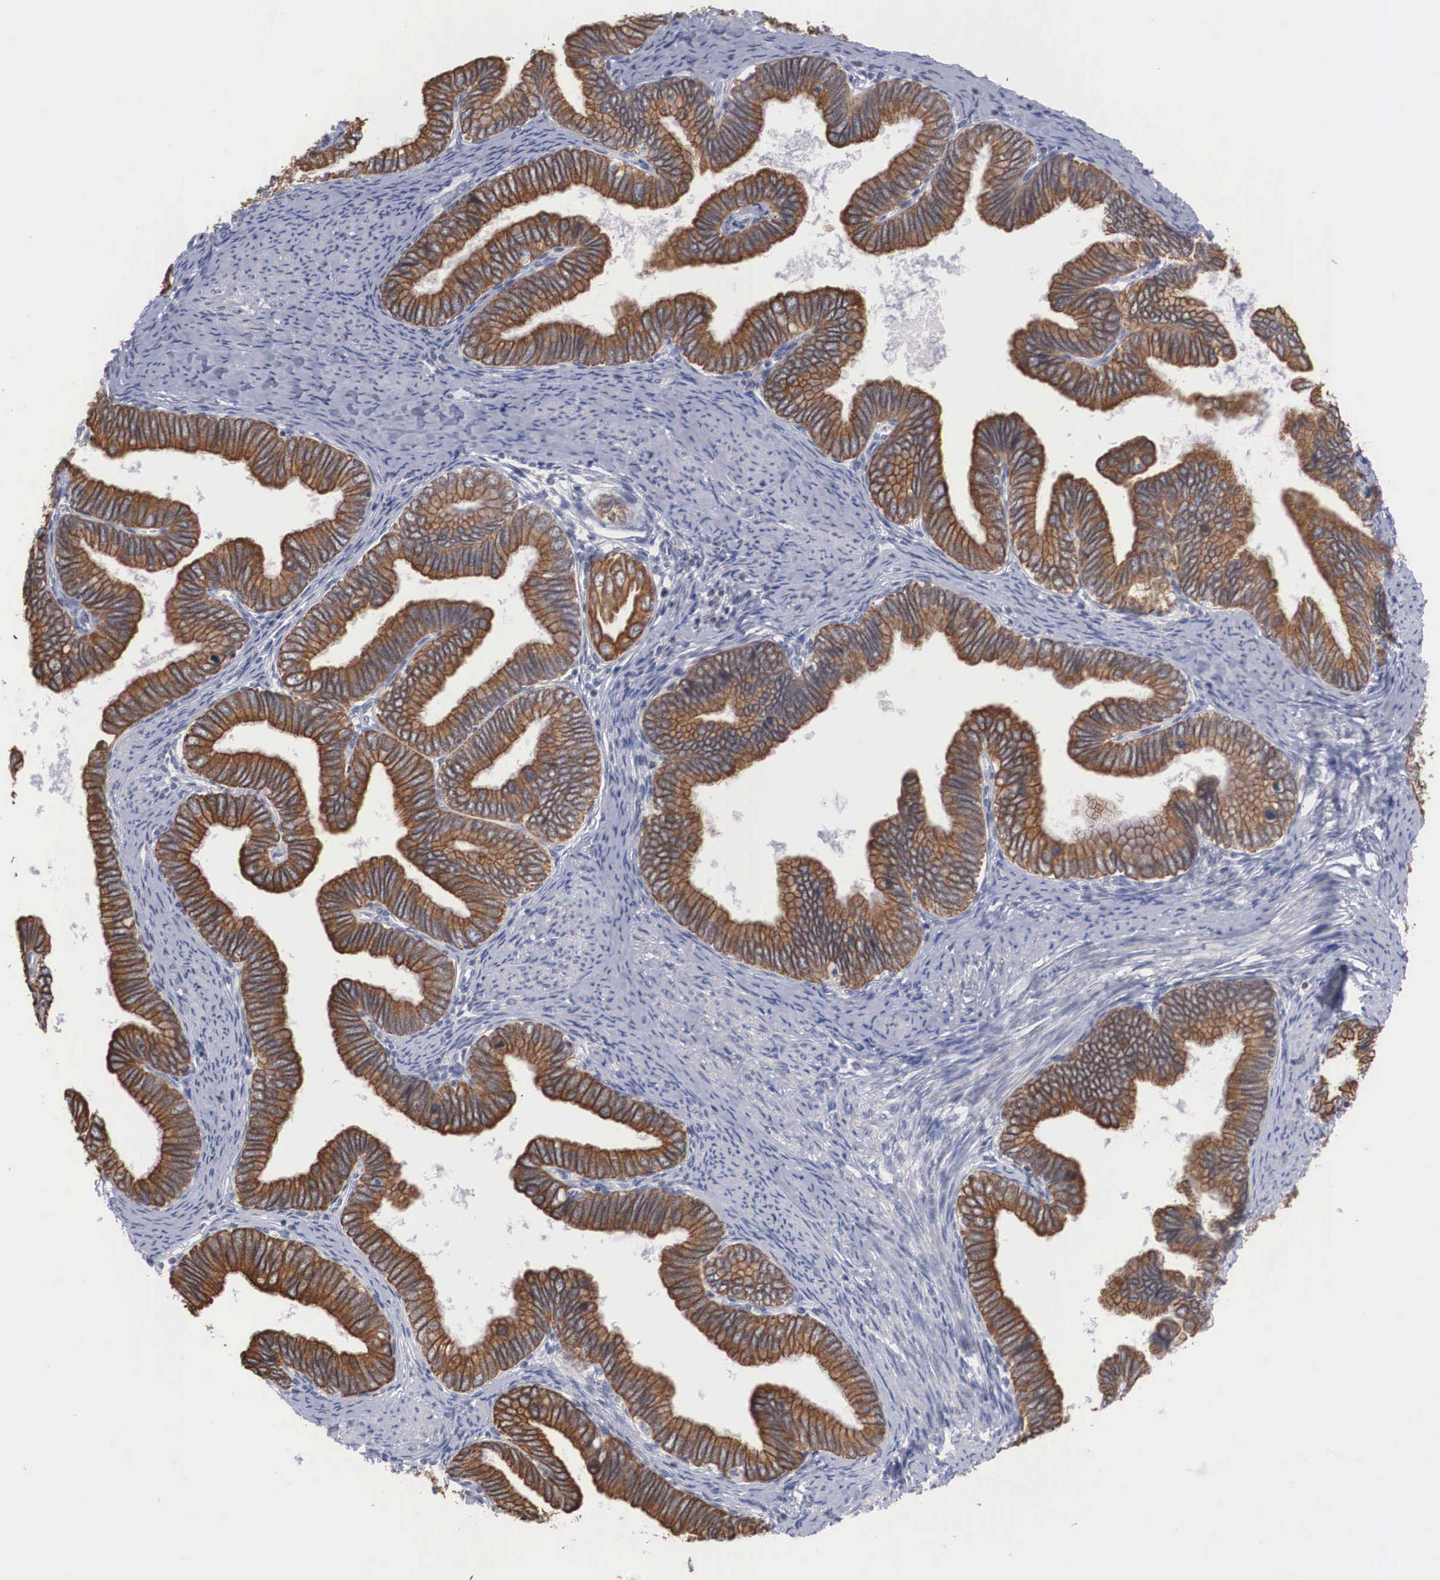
{"staining": {"intensity": "strong", "quantity": ">75%", "location": "cytoplasmic/membranous"}, "tissue": "cervical cancer", "cell_type": "Tumor cells", "image_type": "cancer", "snomed": [{"axis": "morphology", "description": "Adenocarcinoma, NOS"}, {"axis": "topography", "description": "Cervix"}], "caption": "Cervical cancer (adenocarcinoma) stained with a protein marker reveals strong staining in tumor cells.", "gene": "WDR89", "patient": {"sex": "female", "age": 49}}